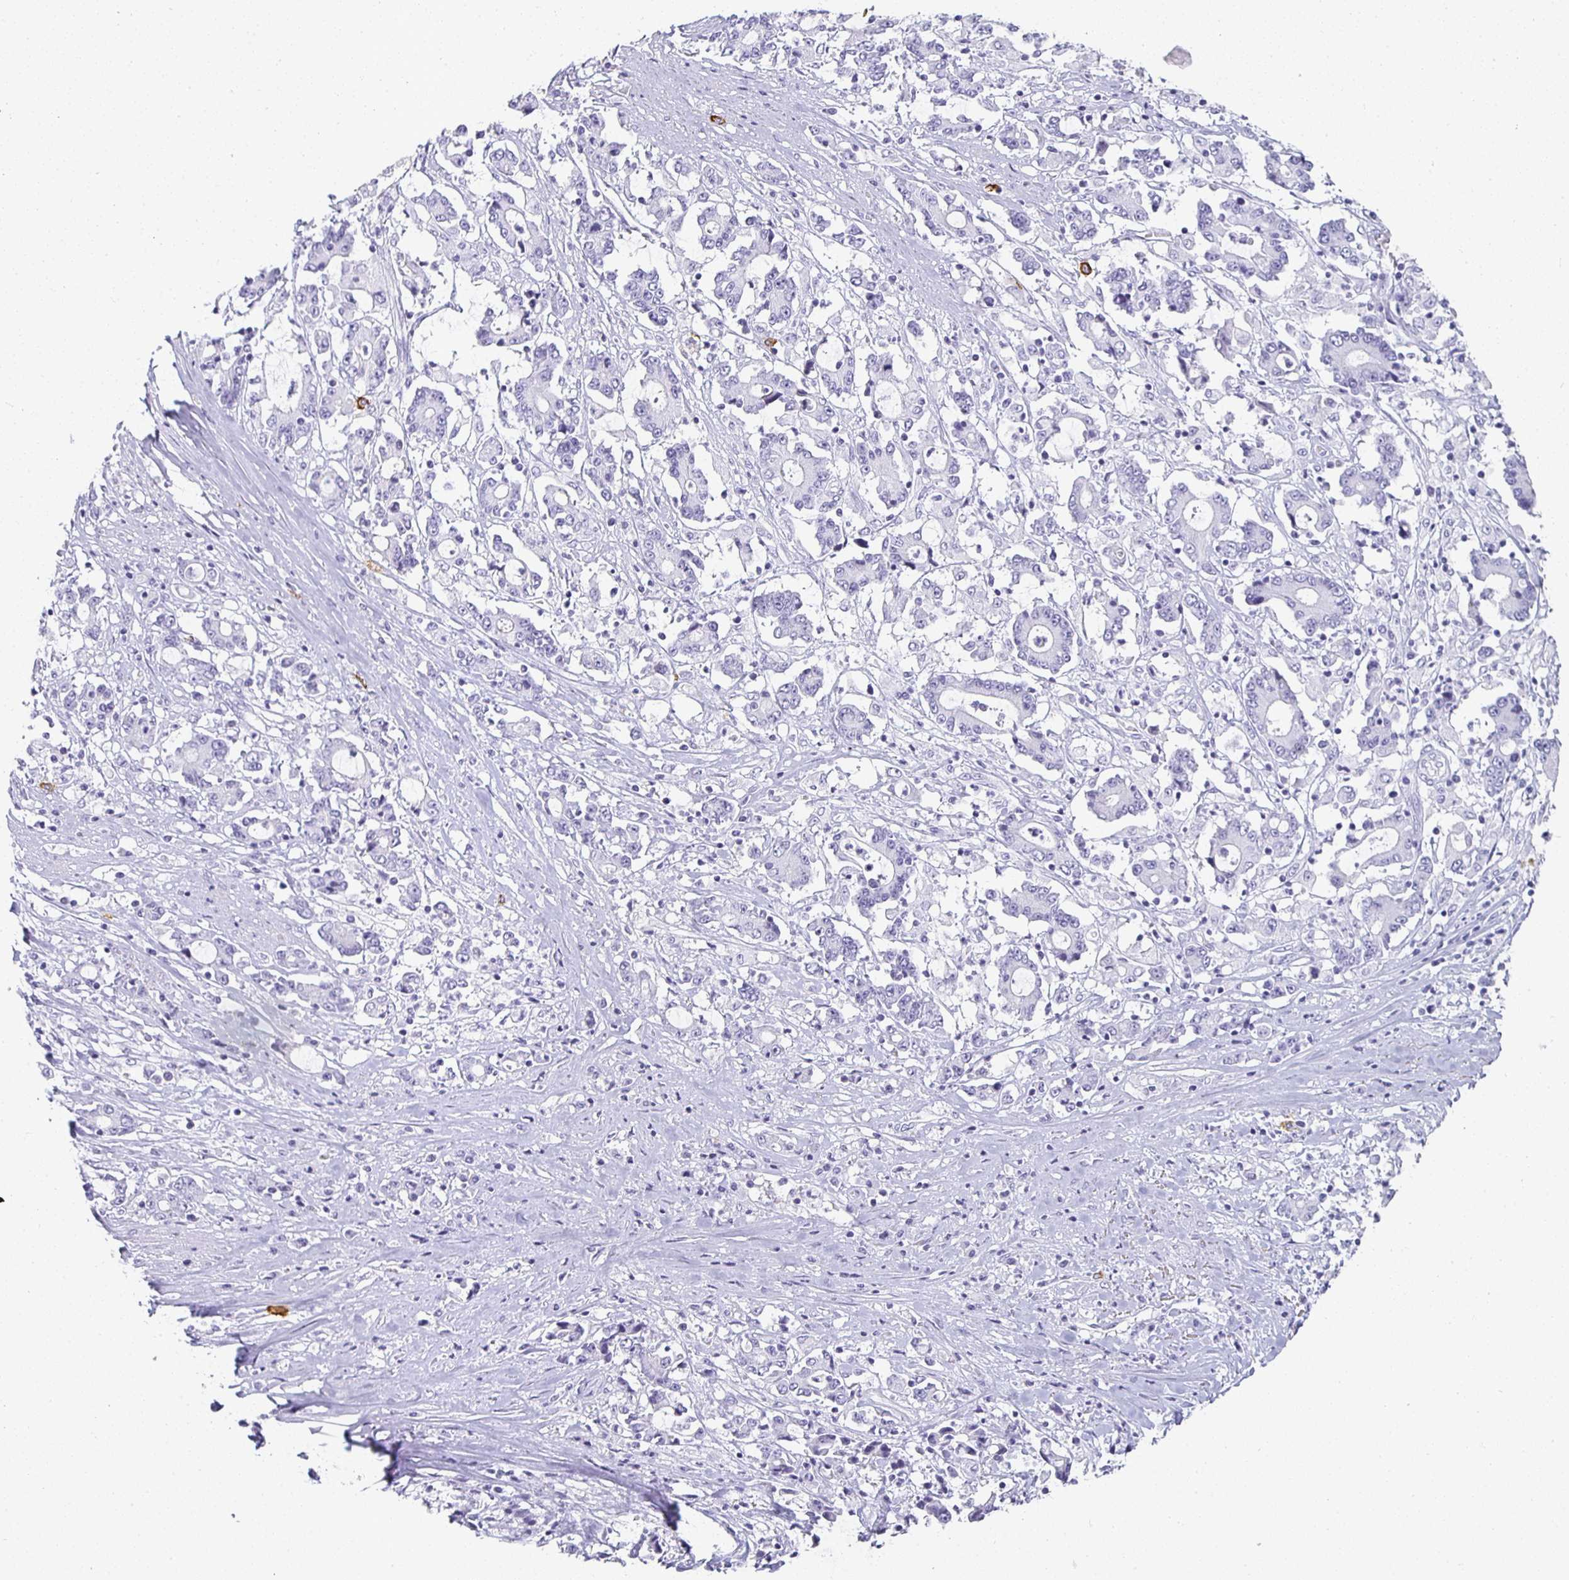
{"staining": {"intensity": "negative", "quantity": "none", "location": "none"}, "tissue": "stomach cancer", "cell_type": "Tumor cells", "image_type": "cancer", "snomed": [{"axis": "morphology", "description": "Adenocarcinoma, NOS"}, {"axis": "topography", "description": "Stomach, upper"}], "caption": "Immunohistochemistry micrograph of neoplastic tissue: human adenocarcinoma (stomach) stained with DAB (3,3'-diaminobenzidine) demonstrates no significant protein positivity in tumor cells.", "gene": "TPSD1", "patient": {"sex": "male", "age": 68}}